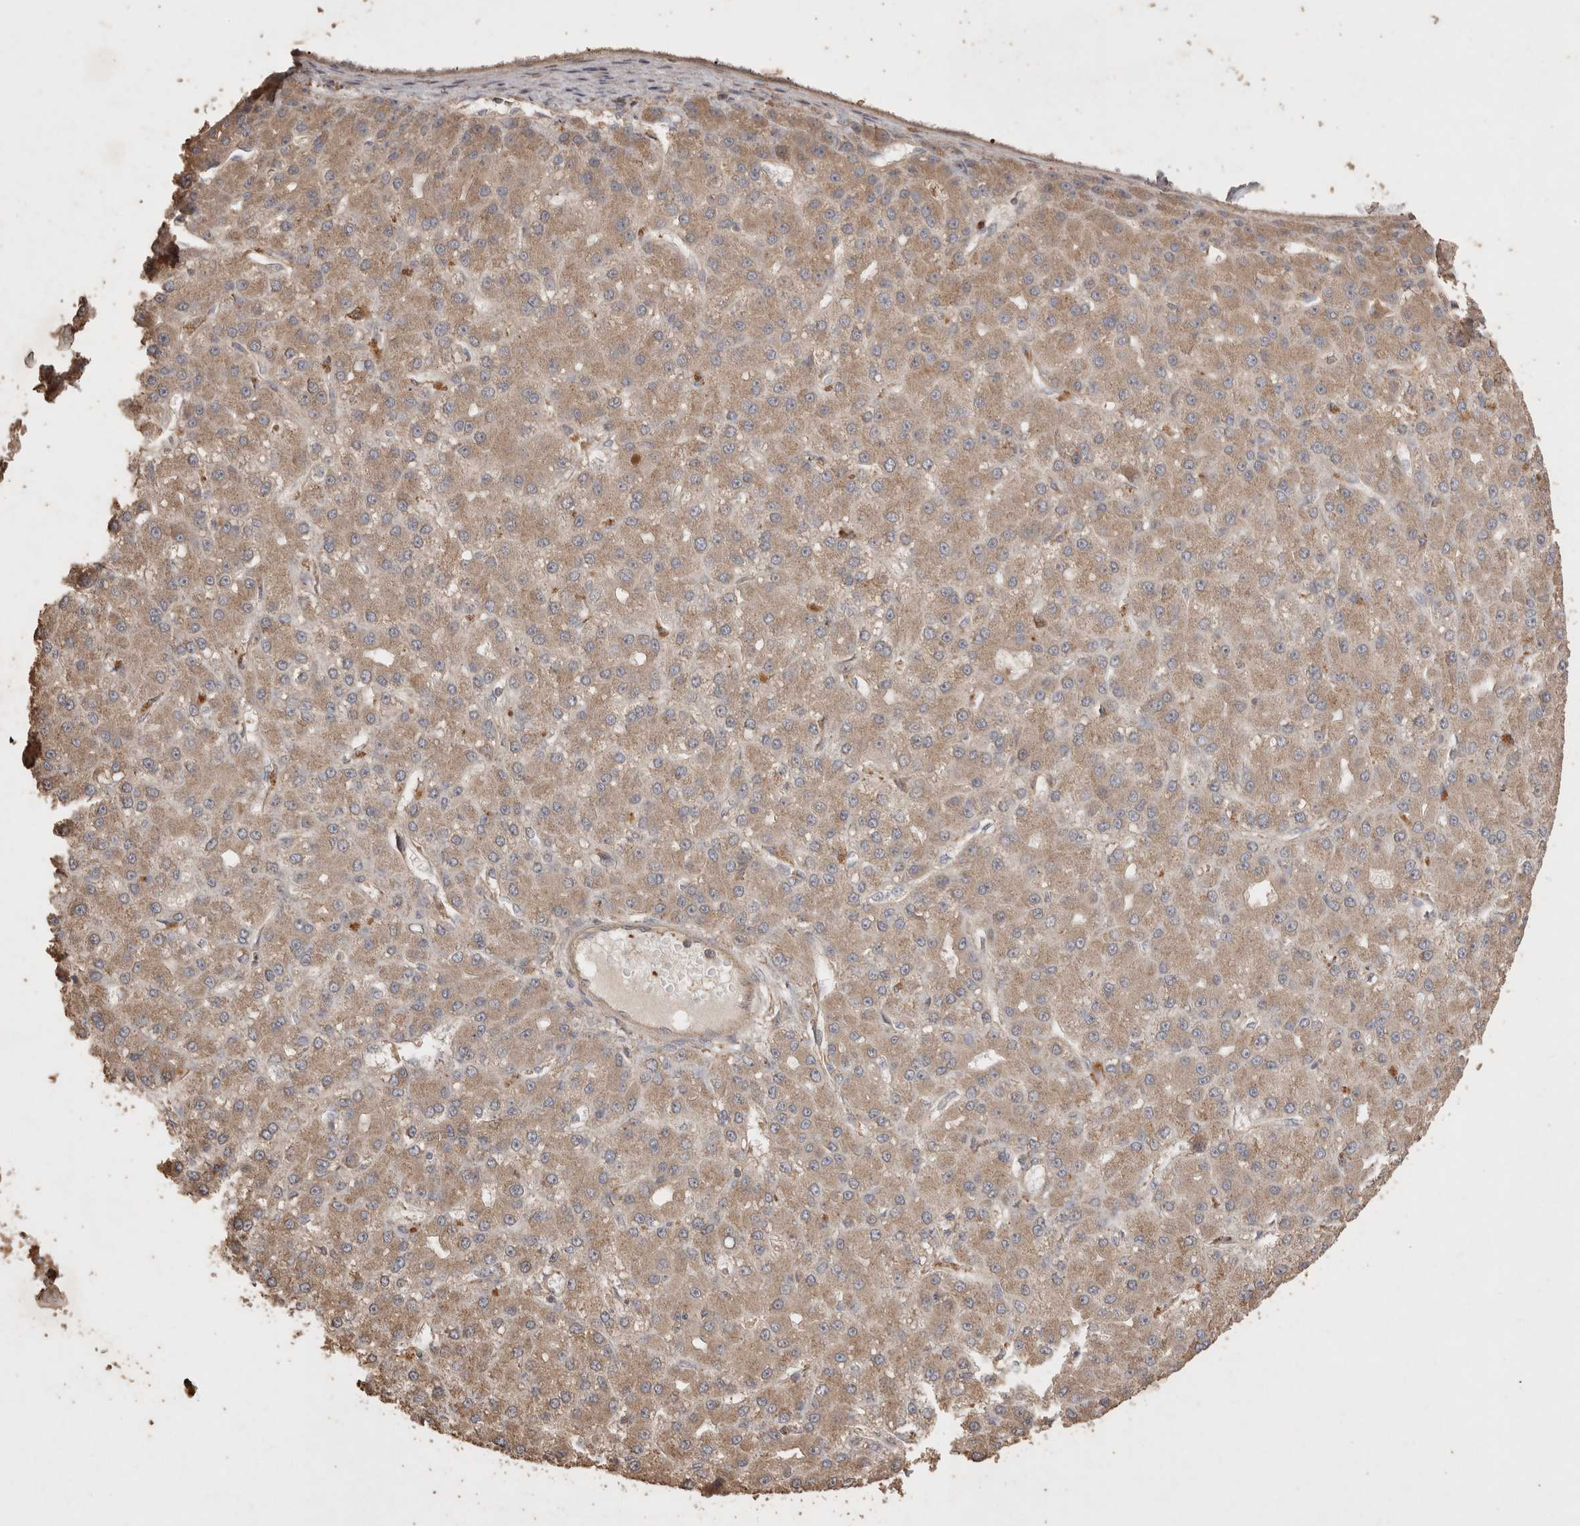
{"staining": {"intensity": "weak", "quantity": ">75%", "location": "cytoplasmic/membranous"}, "tissue": "liver cancer", "cell_type": "Tumor cells", "image_type": "cancer", "snomed": [{"axis": "morphology", "description": "Carcinoma, Hepatocellular, NOS"}, {"axis": "topography", "description": "Liver"}], "caption": "Weak cytoplasmic/membranous protein staining is seen in approximately >75% of tumor cells in liver hepatocellular carcinoma.", "gene": "SNX31", "patient": {"sex": "male", "age": 67}}